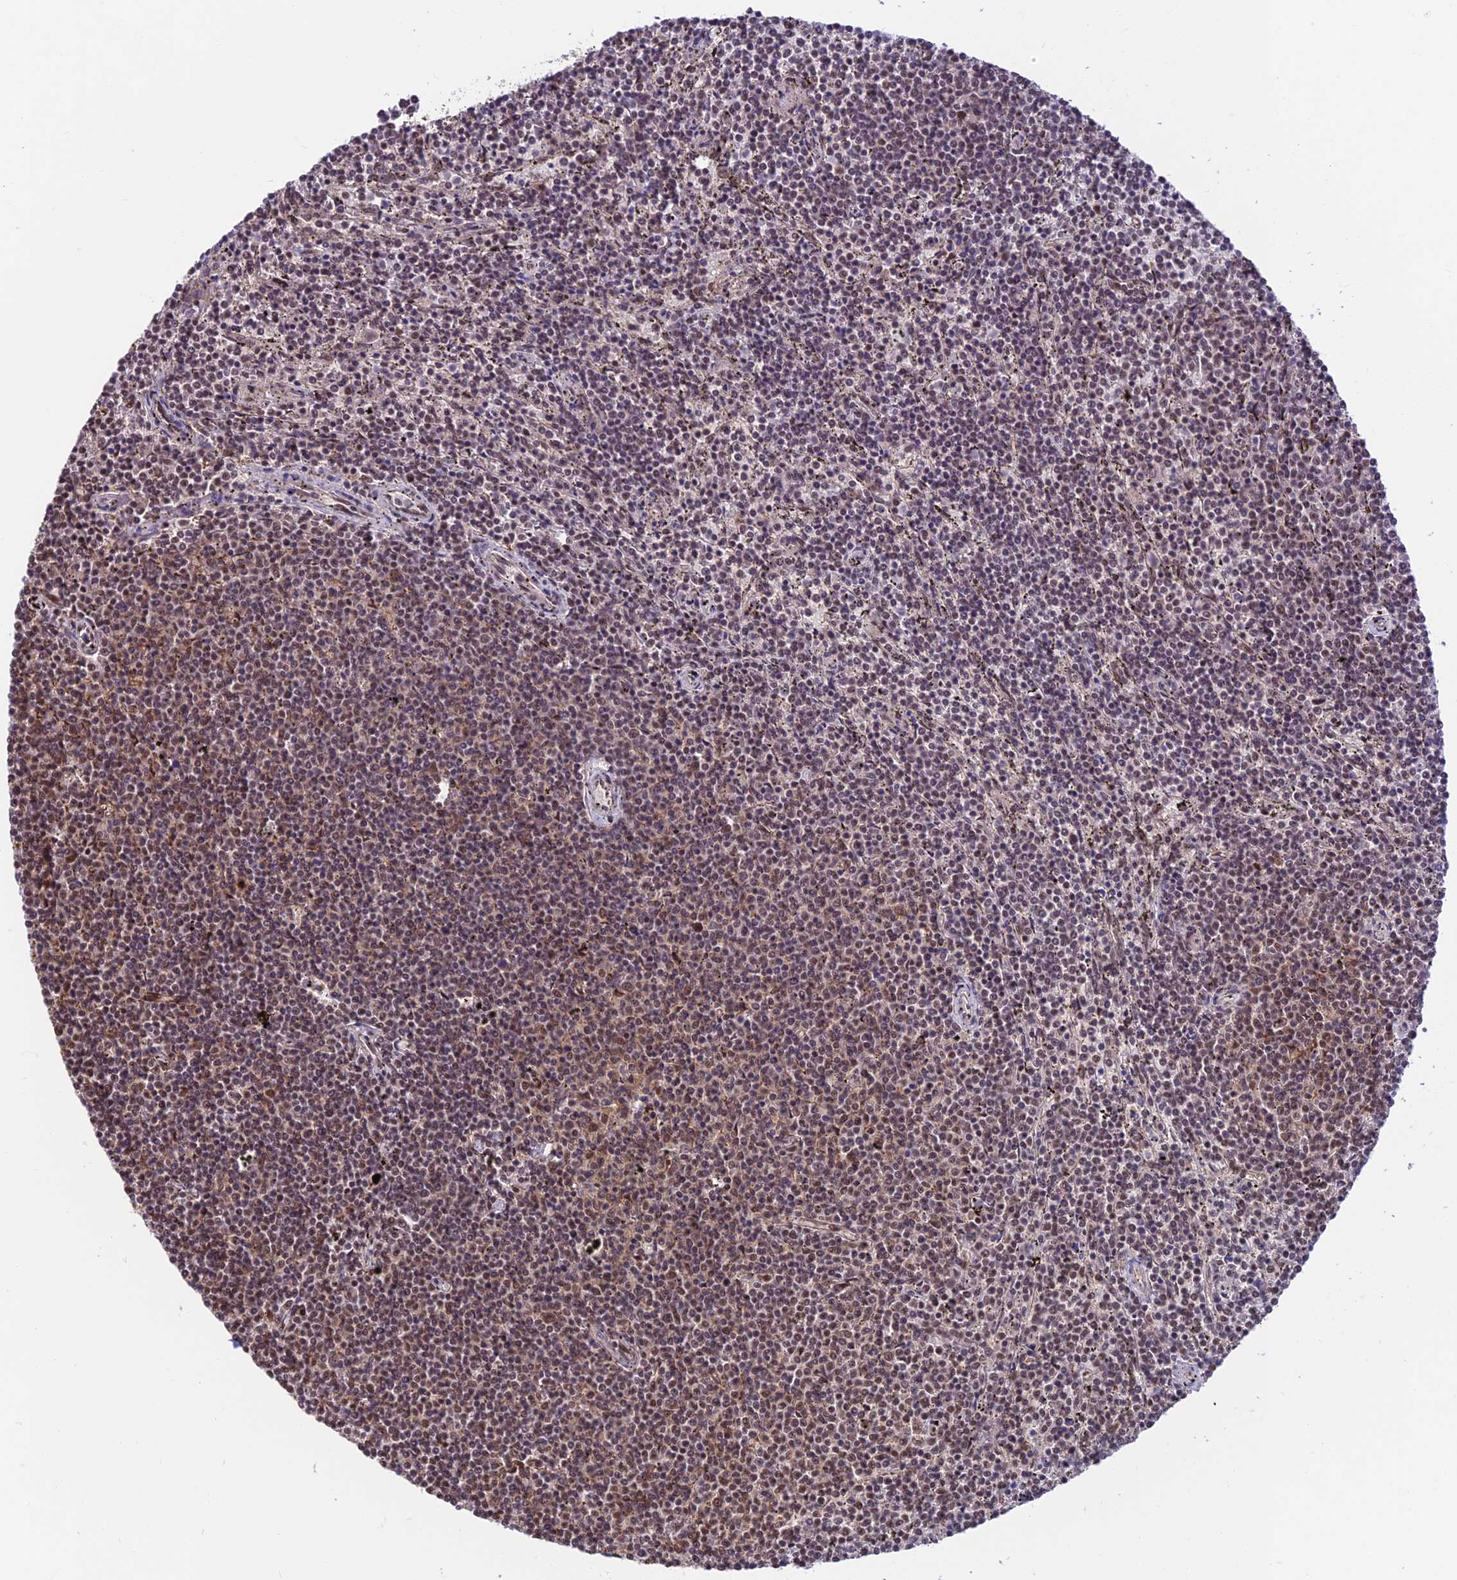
{"staining": {"intensity": "moderate", "quantity": "25%-75%", "location": "nuclear"}, "tissue": "lymphoma", "cell_type": "Tumor cells", "image_type": "cancer", "snomed": [{"axis": "morphology", "description": "Malignant lymphoma, non-Hodgkin's type, Low grade"}, {"axis": "topography", "description": "Spleen"}], "caption": "IHC of lymphoma displays medium levels of moderate nuclear staining in approximately 25%-75% of tumor cells. (DAB IHC with brightfield microscopy, high magnification).", "gene": "RBM42", "patient": {"sex": "female", "age": 50}}